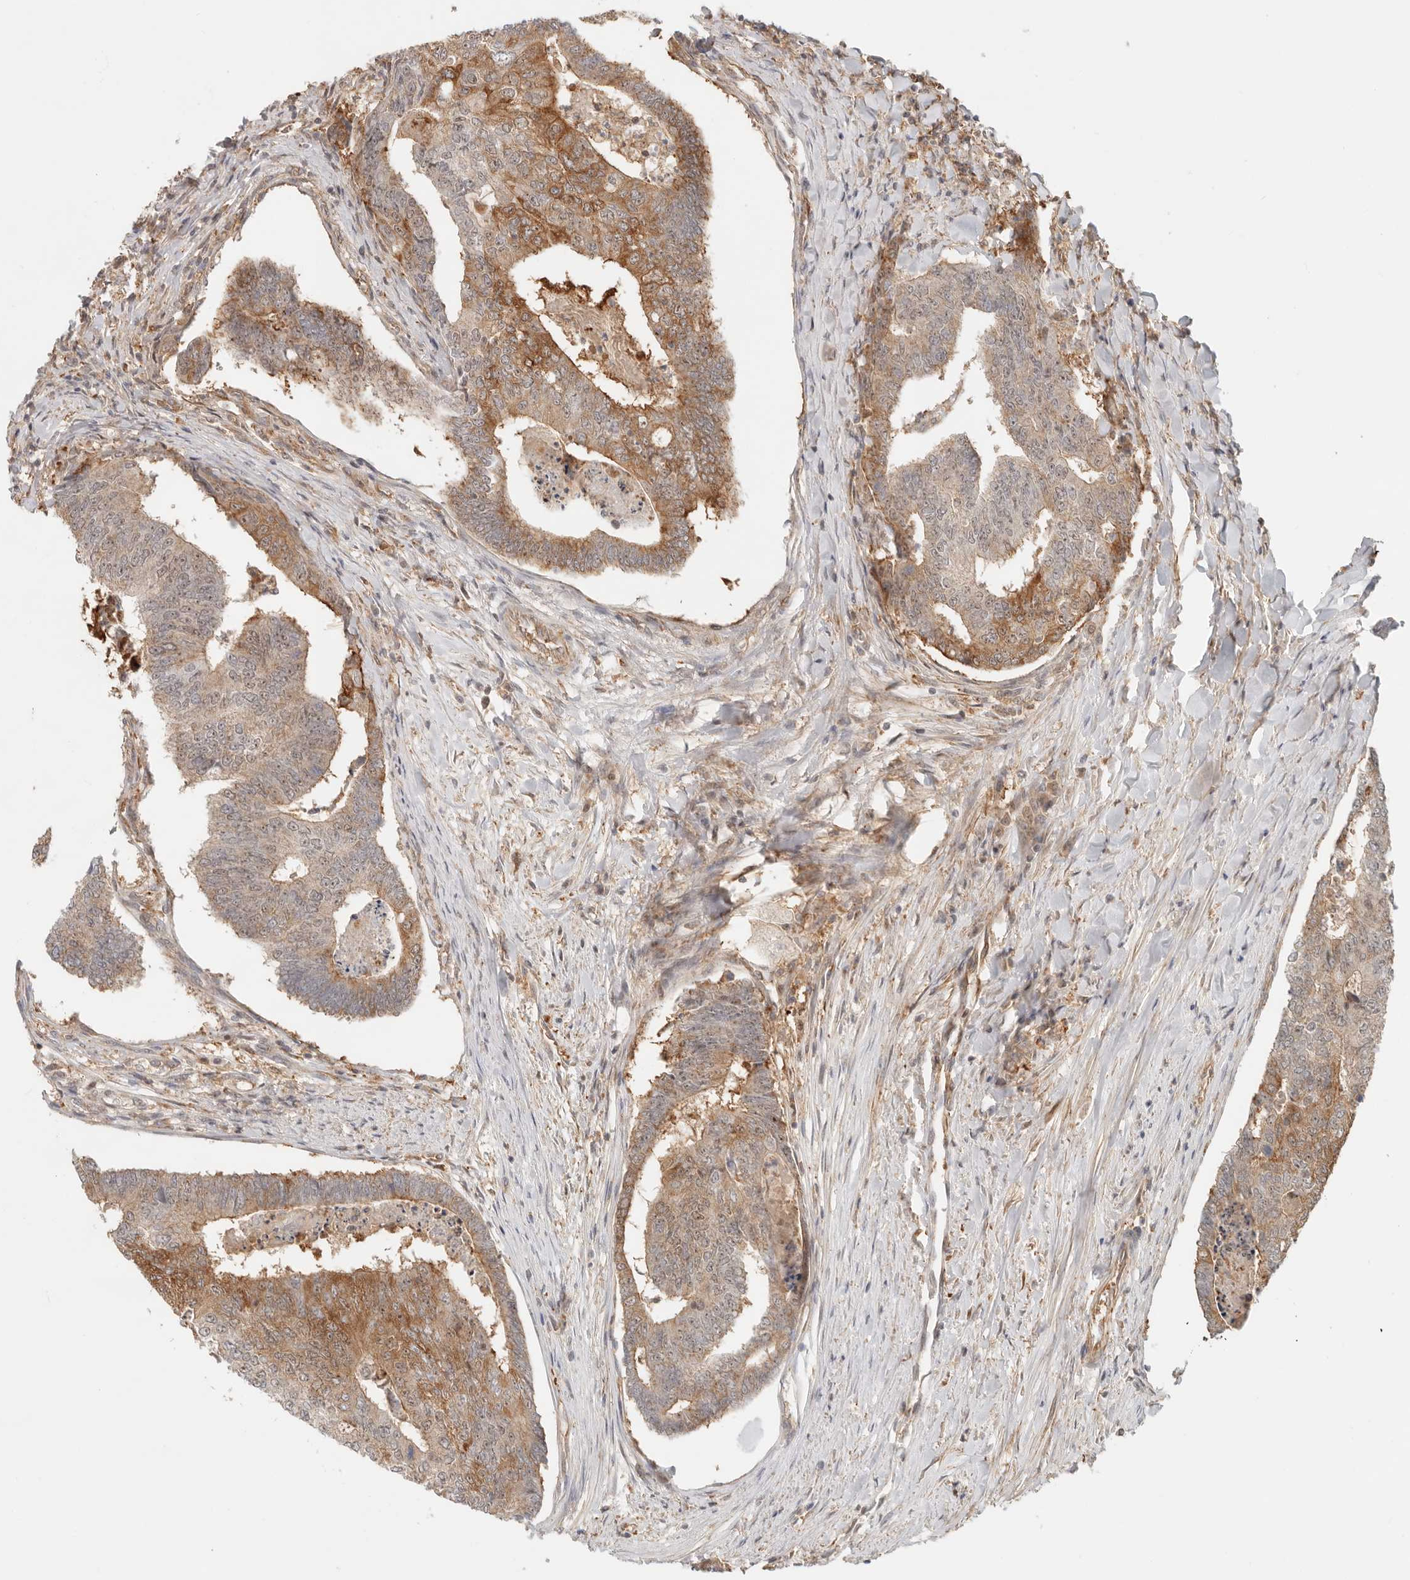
{"staining": {"intensity": "strong", "quantity": "<25%", "location": "cytoplasmic/membranous,nuclear"}, "tissue": "colorectal cancer", "cell_type": "Tumor cells", "image_type": "cancer", "snomed": [{"axis": "morphology", "description": "Adenocarcinoma, NOS"}, {"axis": "topography", "description": "Colon"}], "caption": "Immunohistochemical staining of human colorectal cancer exhibits strong cytoplasmic/membranous and nuclear protein expression in approximately <25% of tumor cells.", "gene": "HEXD", "patient": {"sex": "female", "age": 67}}